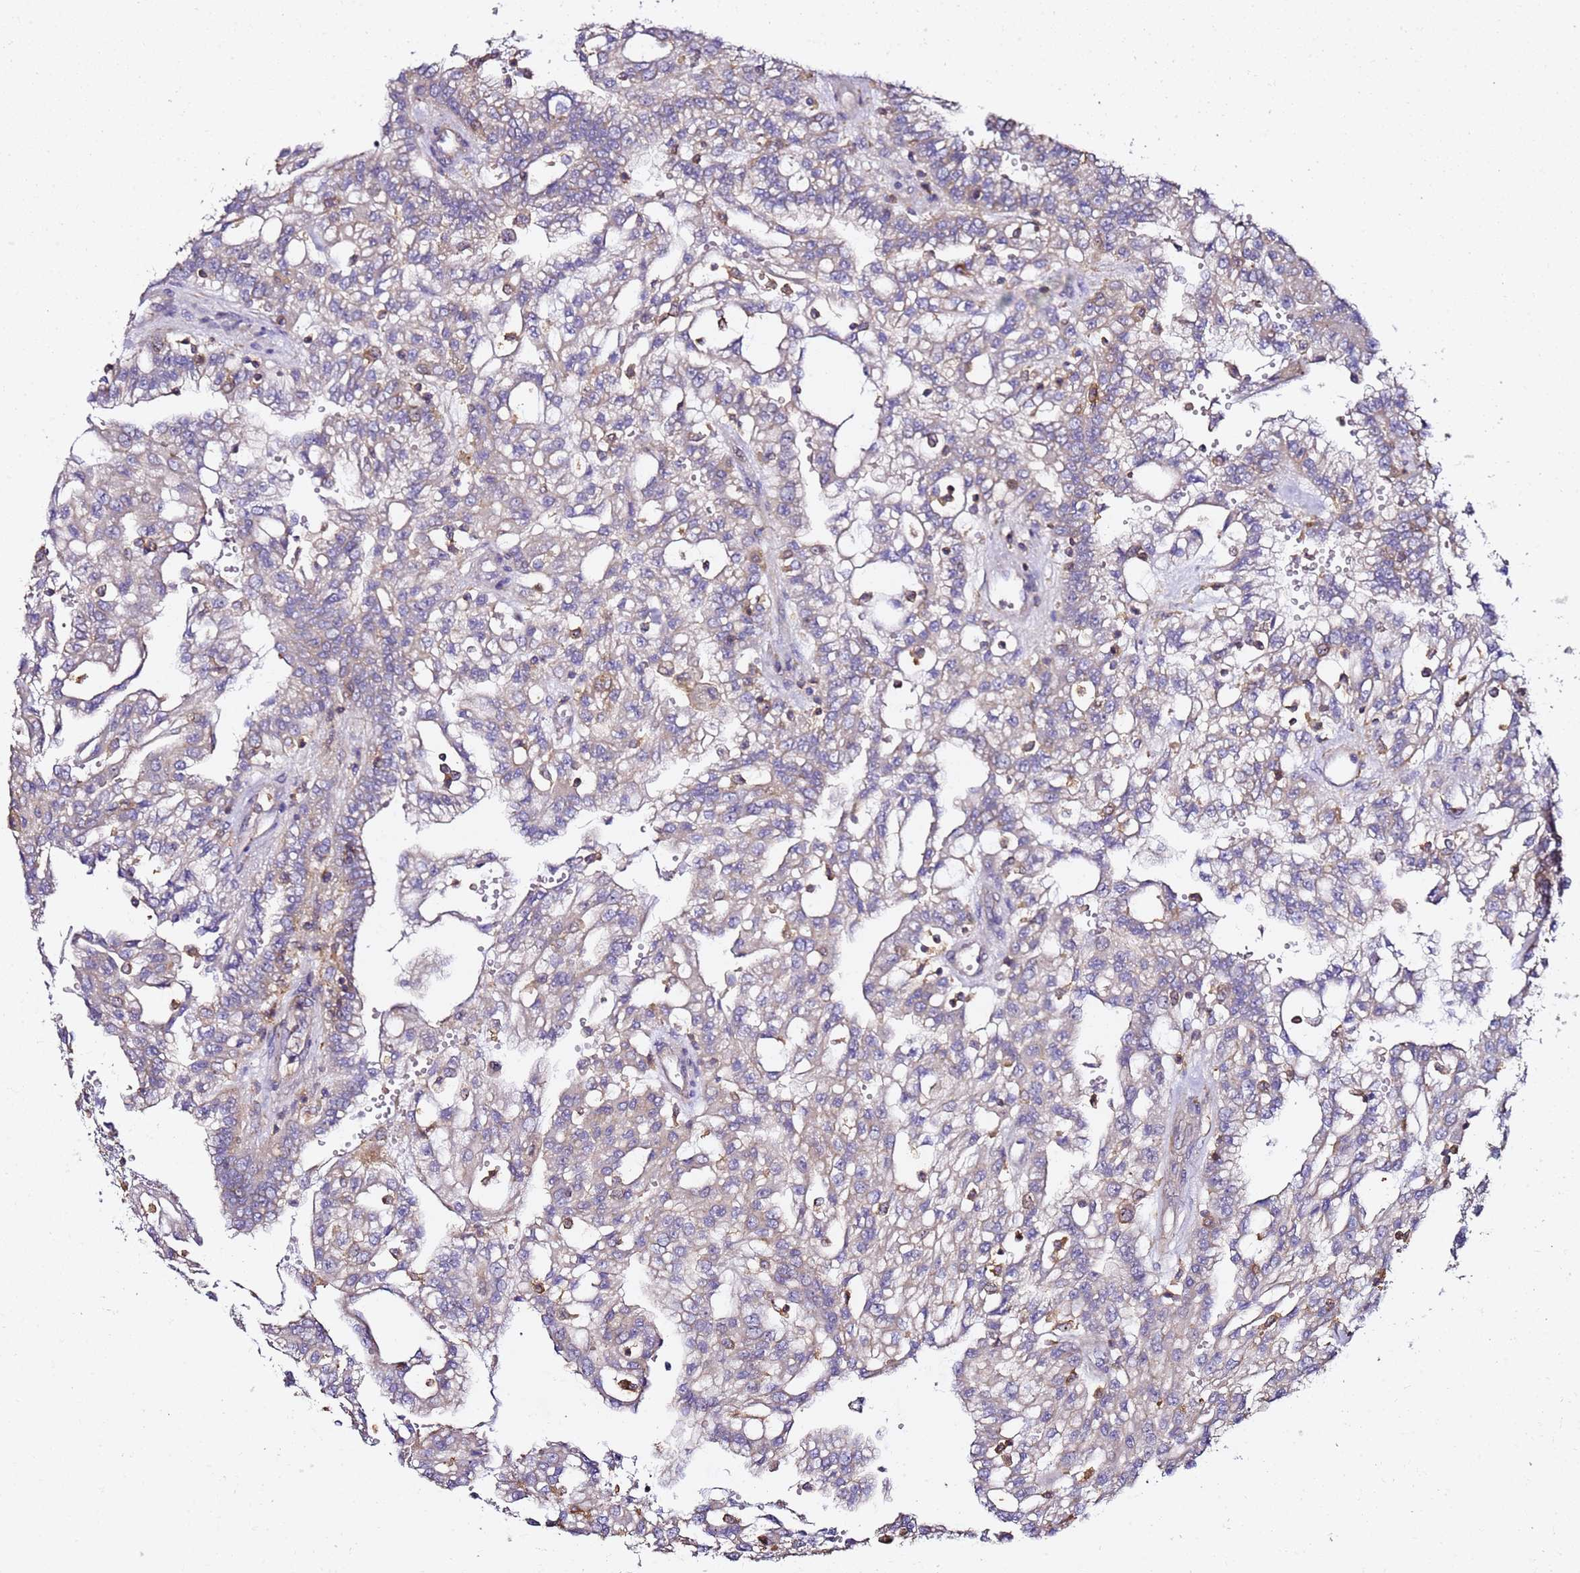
{"staining": {"intensity": "negative", "quantity": "none", "location": "none"}, "tissue": "renal cancer", "cell_type": "Tumor cells", "image_type": "cancer", "snomed": [{"axis": "morphology", "description": "Adenocarcinoma, NOS"}, {"axis": "topography", "description": "Kidney"}], "caption": "Tumor cells are negative for brown protein staining in renal adenocarcinoma.", "gene": "ZFP36L2", "patient": {"sex": "male", "age": 63}}